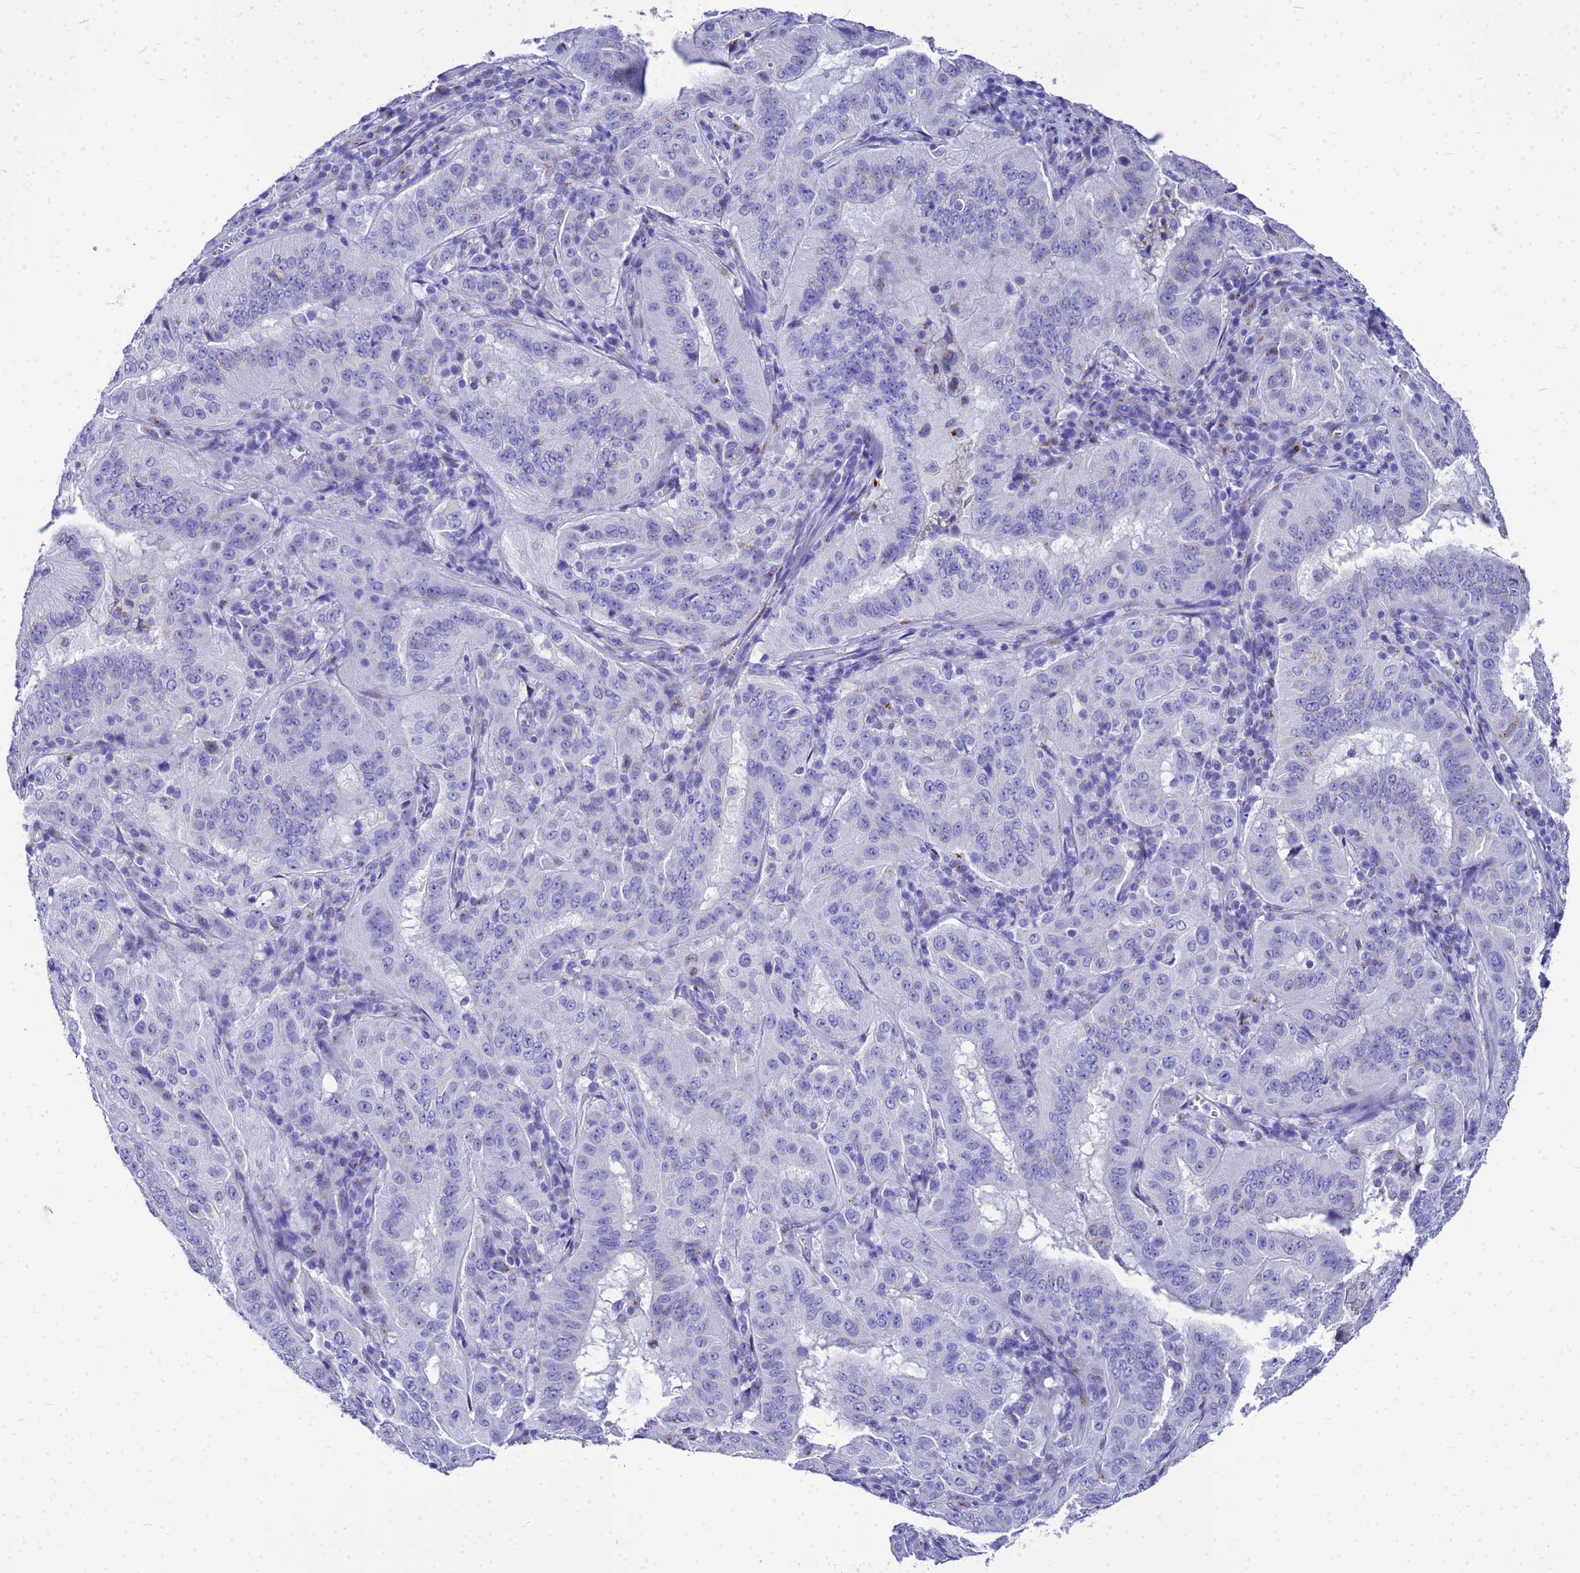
{"staining": {"intensity": "negative", "quantity": "none", "location": "none"}, "tissue": "pancreatic cancer", "cell_type": "Tumor cells", "image_type": "cancer", "snomed": [{"axis": "morphology", "description": "Adenocarcinoma, NOS"}, {"axis": "topography", "description": "Pancreas"}], "caption": "Pancreatic cancer was stained to show a protein in brown. There is no significant expression in tumor cells.", "gene": "OR52E2", "patient": {"sex": "male", "age": 63}}